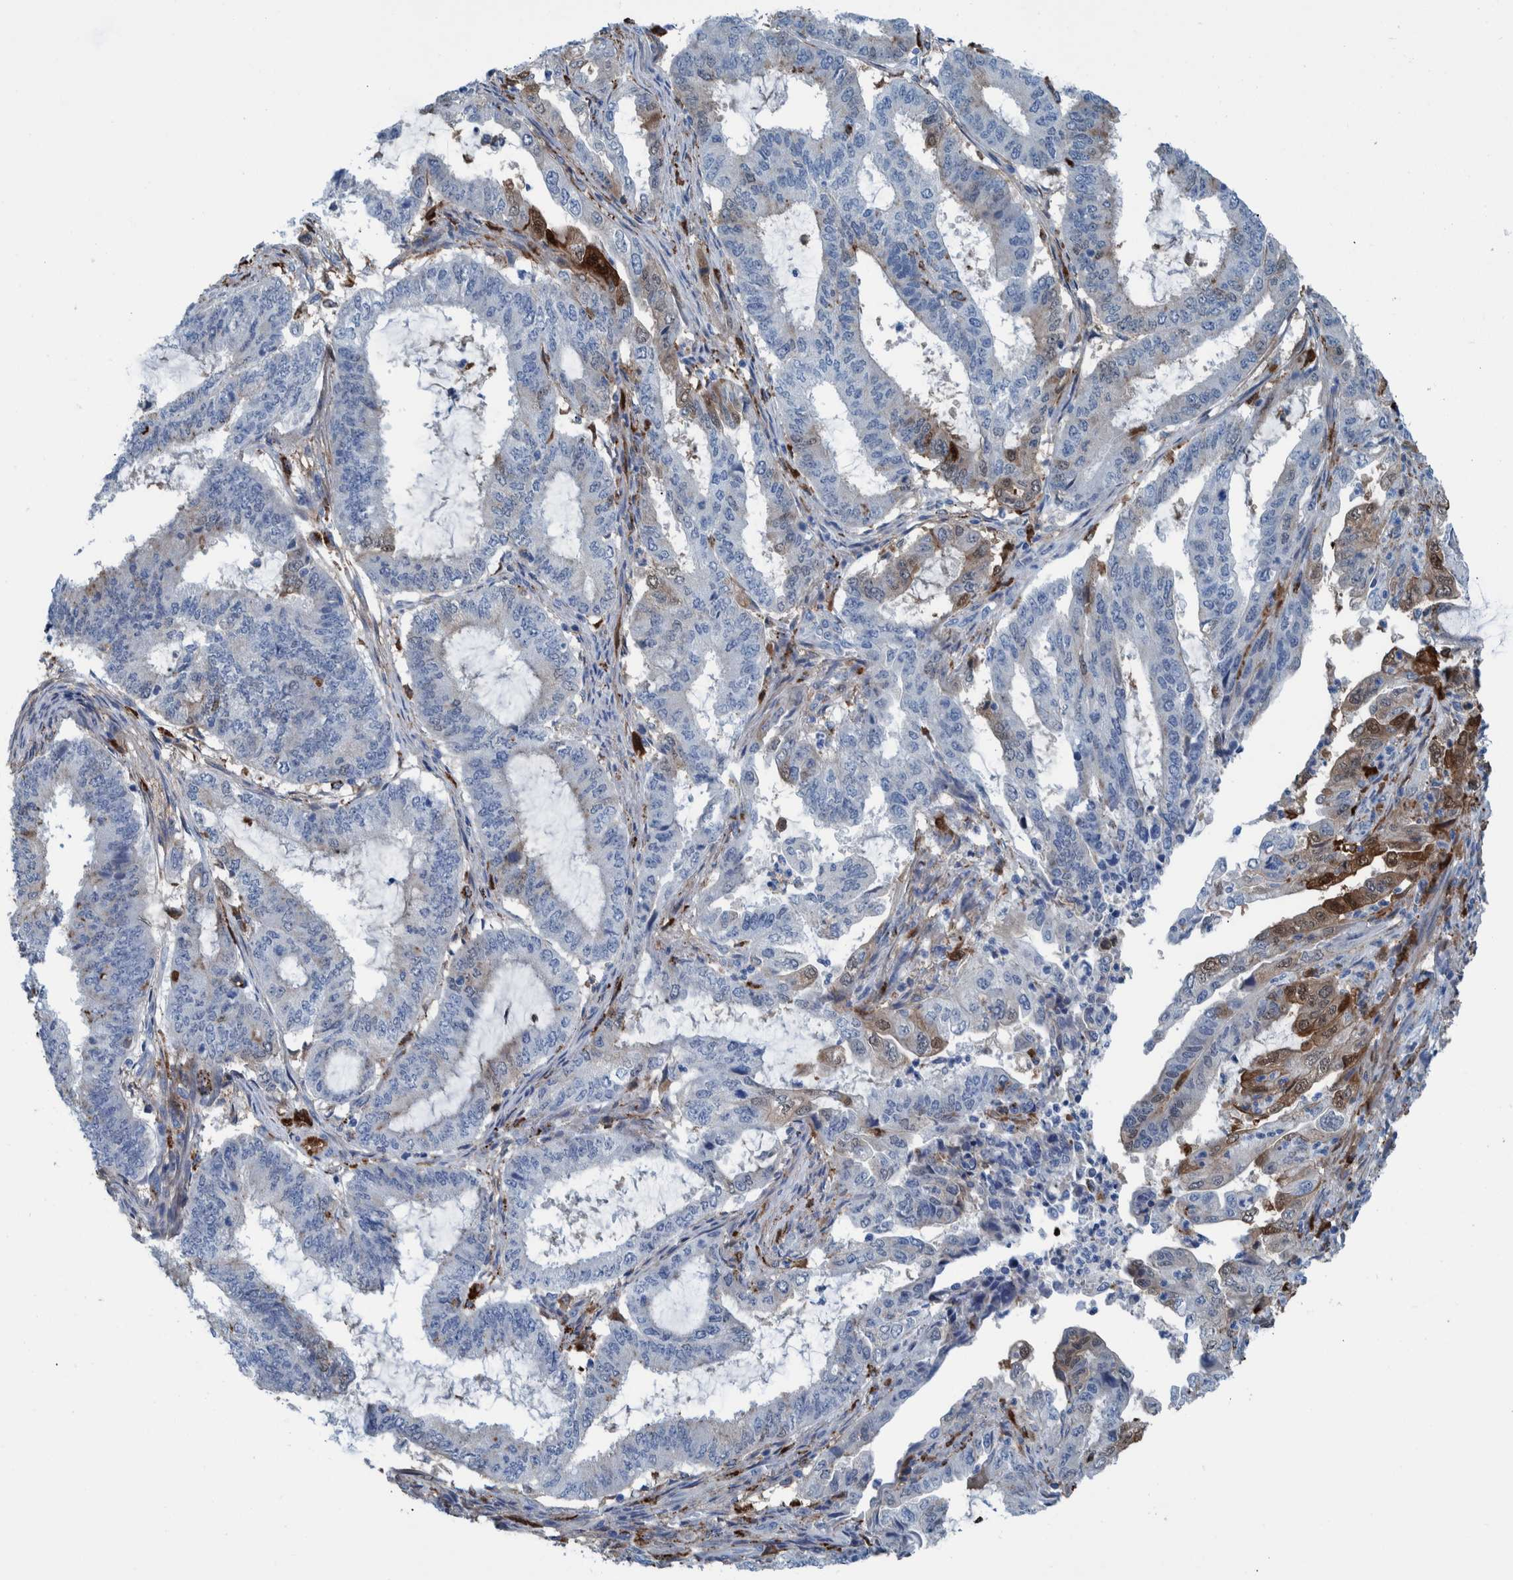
{"staining": {"intensity": "moderate", "quantity": "<25%", "location": "cytoplasmic/membranous,nuclear"}, "tissue": "endometrial cancer", "cell_type": "Tumor cells", "image_type": "cancer", "snomed": [{"axis": "morphology", "description": "Adenocarcinoma, NOS"}, {"axis": "topography", "description": "Endometrium"}], "caption": "Immunohistochemistry micrograph of human endometrial adenocarcinoma stained for a protein (brown), which reveals low levels of moderate cytoplasmic/membranous and nuclear positivity in approximately <25% of tumor cells.", "gene": "IDO1", "patient": {"sex": "female", "age": 51}}